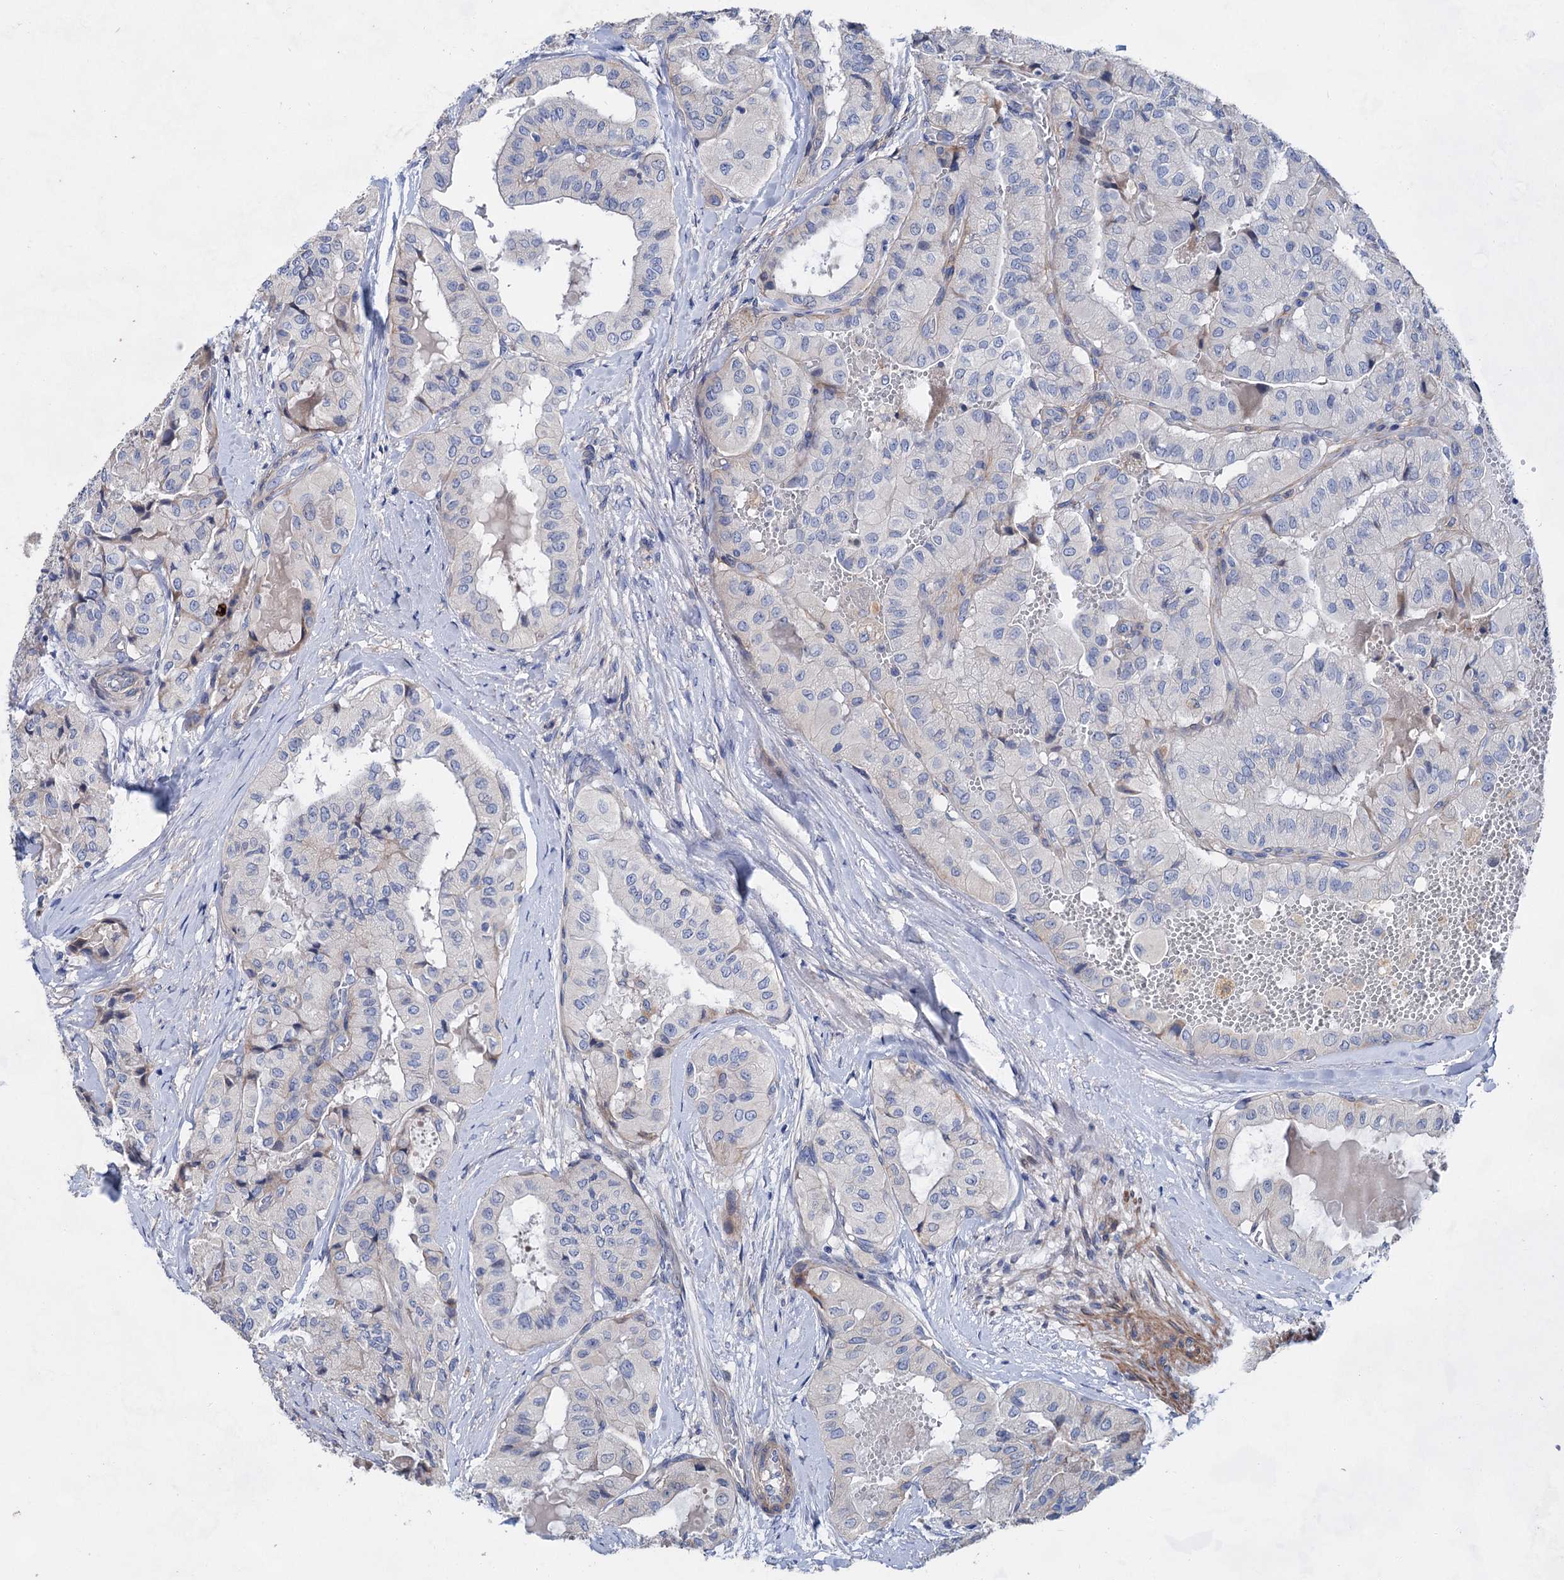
{"staining": {"intensity": "weak", "quantity": "<25%", "location": "cytoplasmic/membranous"}, "tissue": "thyroid cancer", "cell_type": "Tumor cells", "image_type": "cancer", "snomed": [{"axis": "morphology", "description": "Papillary adenocarcinoma, NOS"}, {"axis": "topography", "description": "Thyroid gland"}], "caption": "Thyroid cancer was stained to show a protein in brown. There is no significant positivity in tumor cells.", "gene": "GPR155", "patient": {"sex": "female", "age": 59}}